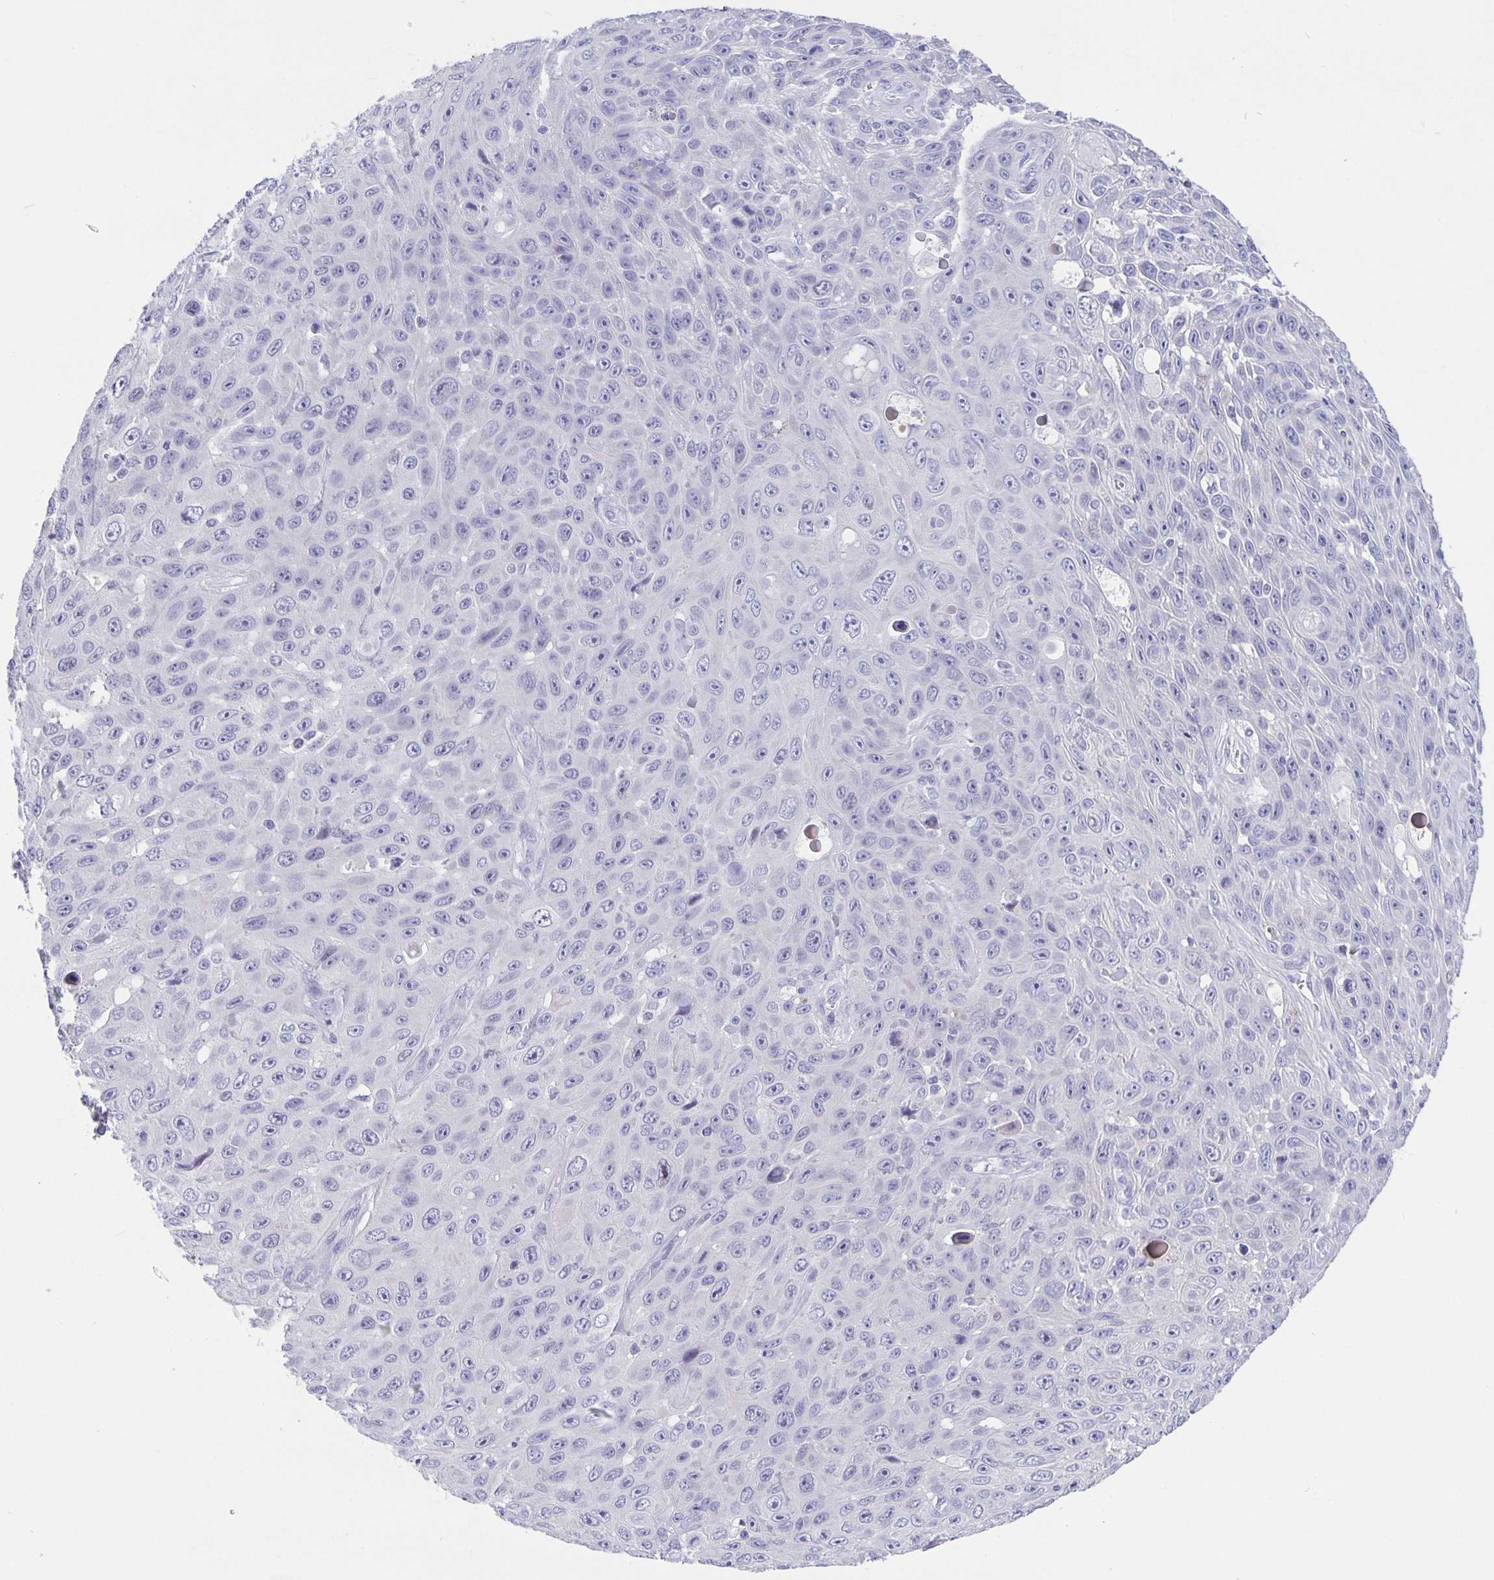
{"staining": {"intensity": "negative", "quantity": "none", "location": "none"}, "tissue": "skin cancer", "cell_type": "Tumor cells", "image_type": "cancer", "snomed": [{"axis": "morphology", "description": "Squamous cell carcinoma, NOS"}, {"axis": "topography", "description": "Skin"}], "caption": "Tumor cells show no significant staining in skin cancer (squamous cell carcinoma).", "gene": "ERMN", "patient": {"sex": "male", "age": 82}}